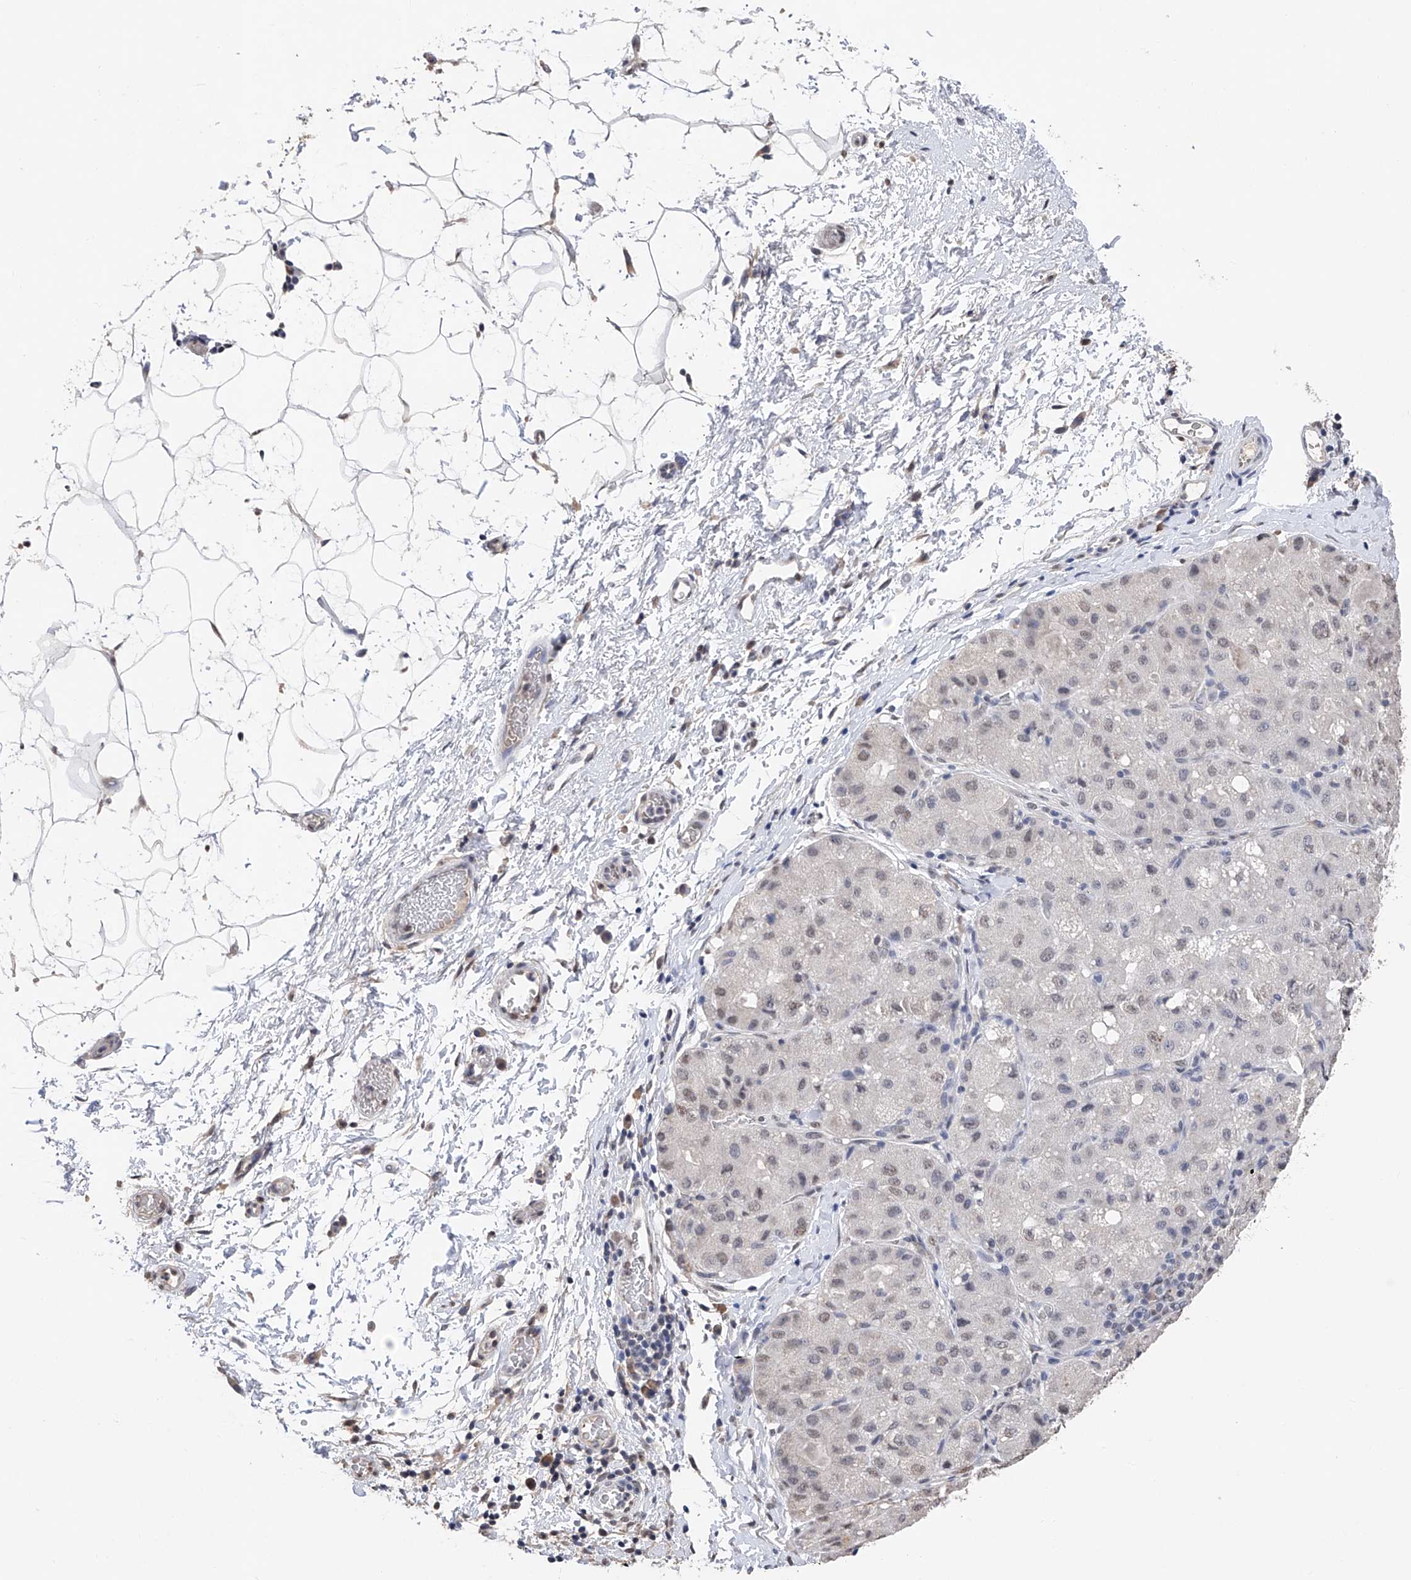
{"staining": {"intensity": "negative", "quantity": "none", "location": "none"}, "tissue": "liver cancer", "cell_type": "Tumor cells", "image_type": "cancer", "snomed": [{"axis": "morphology", "description": "Carcinoma, Hepatocellular, NOS"}, {"axis": "topography", "description": "Liver"}], "caption": "Immunohistochemistry (IHC) image of human liver hepatocellular carcinoma stained for a protein (brown), which demonstrates no expression in tumor cells.", "gene": "DMAP1", "patient": {"sex": "male", "age": 80}}